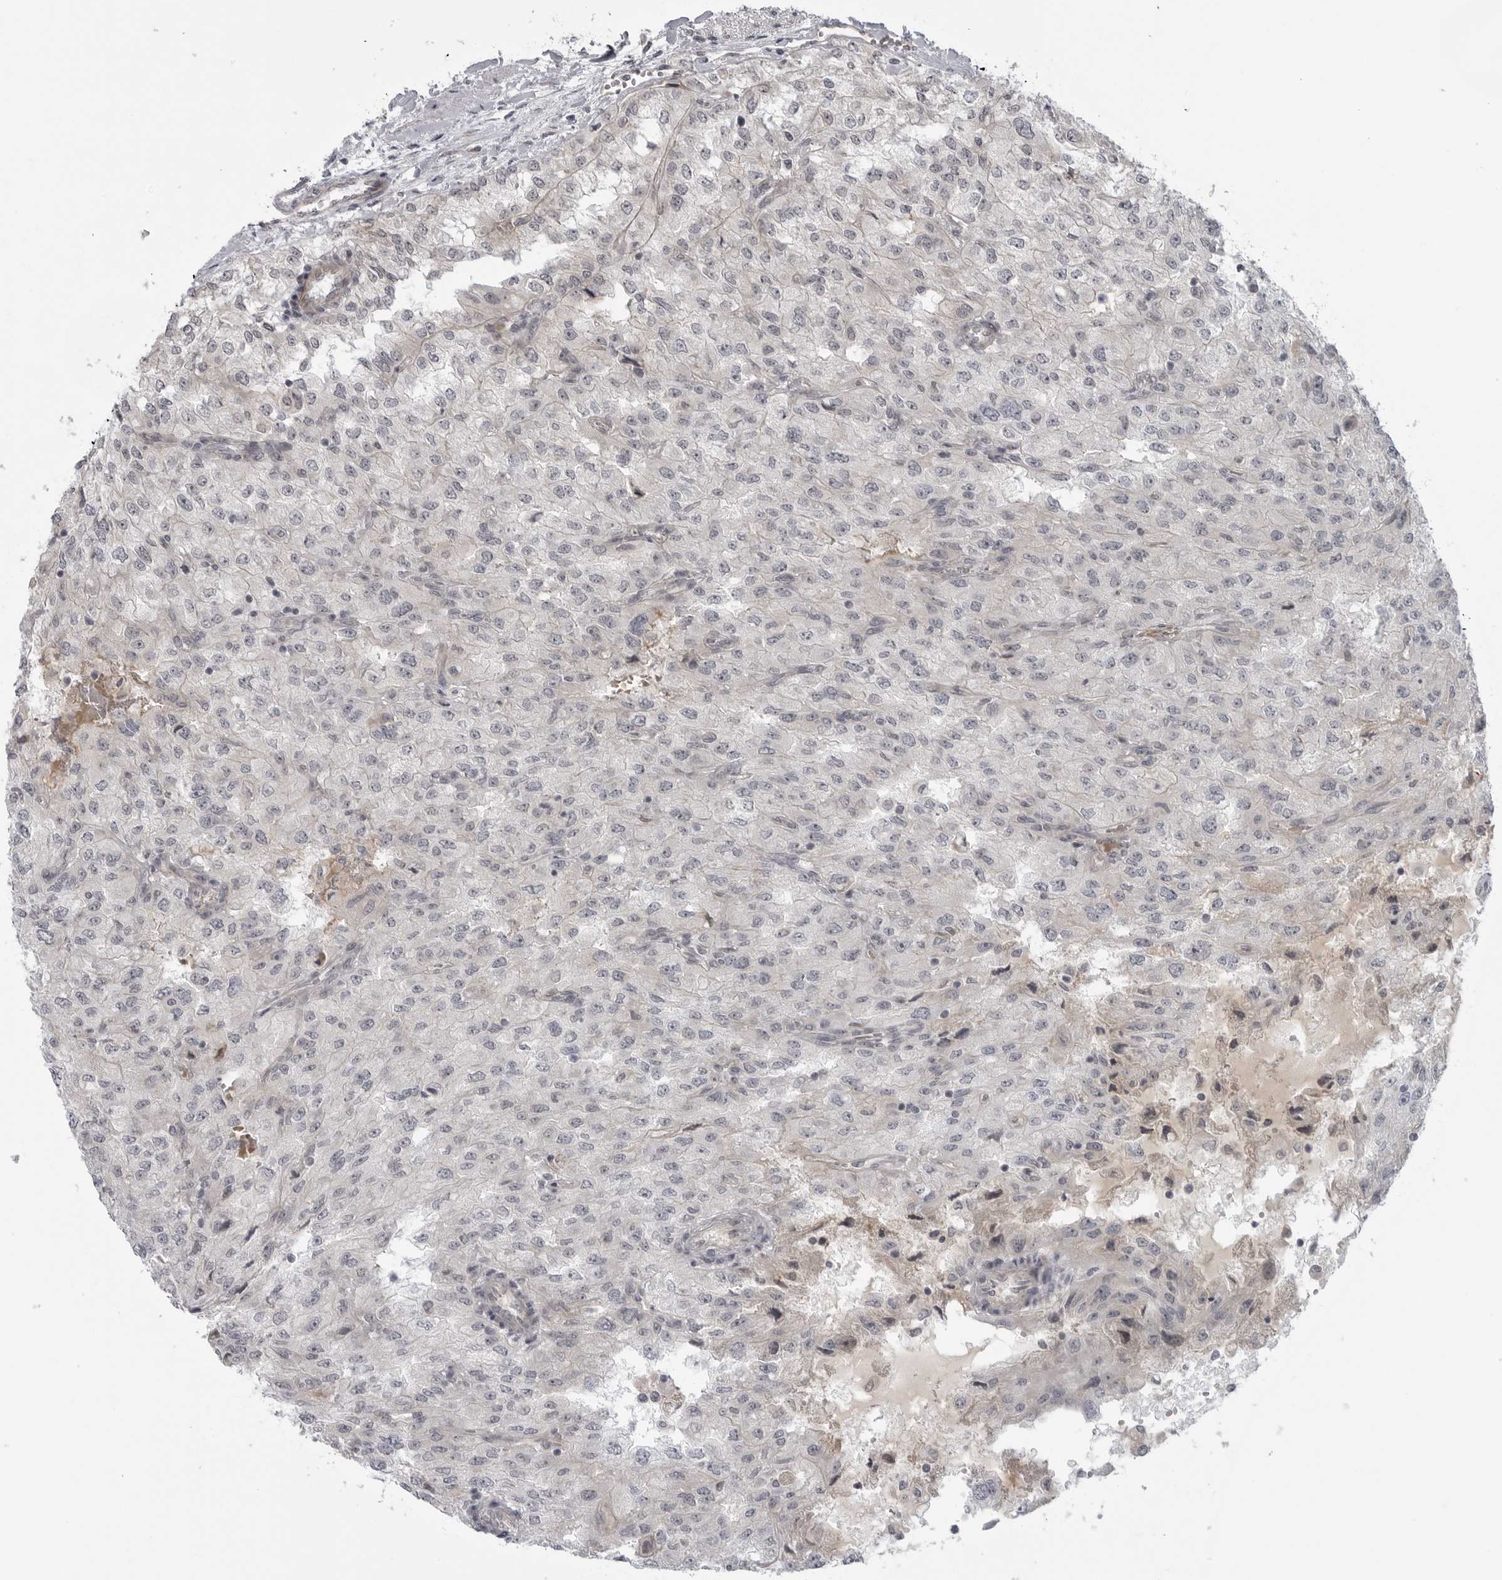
{"staining": {"intensity": "negative", "quantity": "none", "location": "none"}, "tissue": "renal cancer", "cell_type": "Tumor cells", "image_type": "cancer", "snomed": [{"axis": "morphology", "description": "Adenocarcinoma, NOS"}, {"axis": "topography", "description": "Kidney"}], "caption": "Renal adenocarcinoma stained for a protein using IHC shows no positivity tumor cells.", "gene": "LRRC45", "patient": {"sex": "female", "age": 54}}